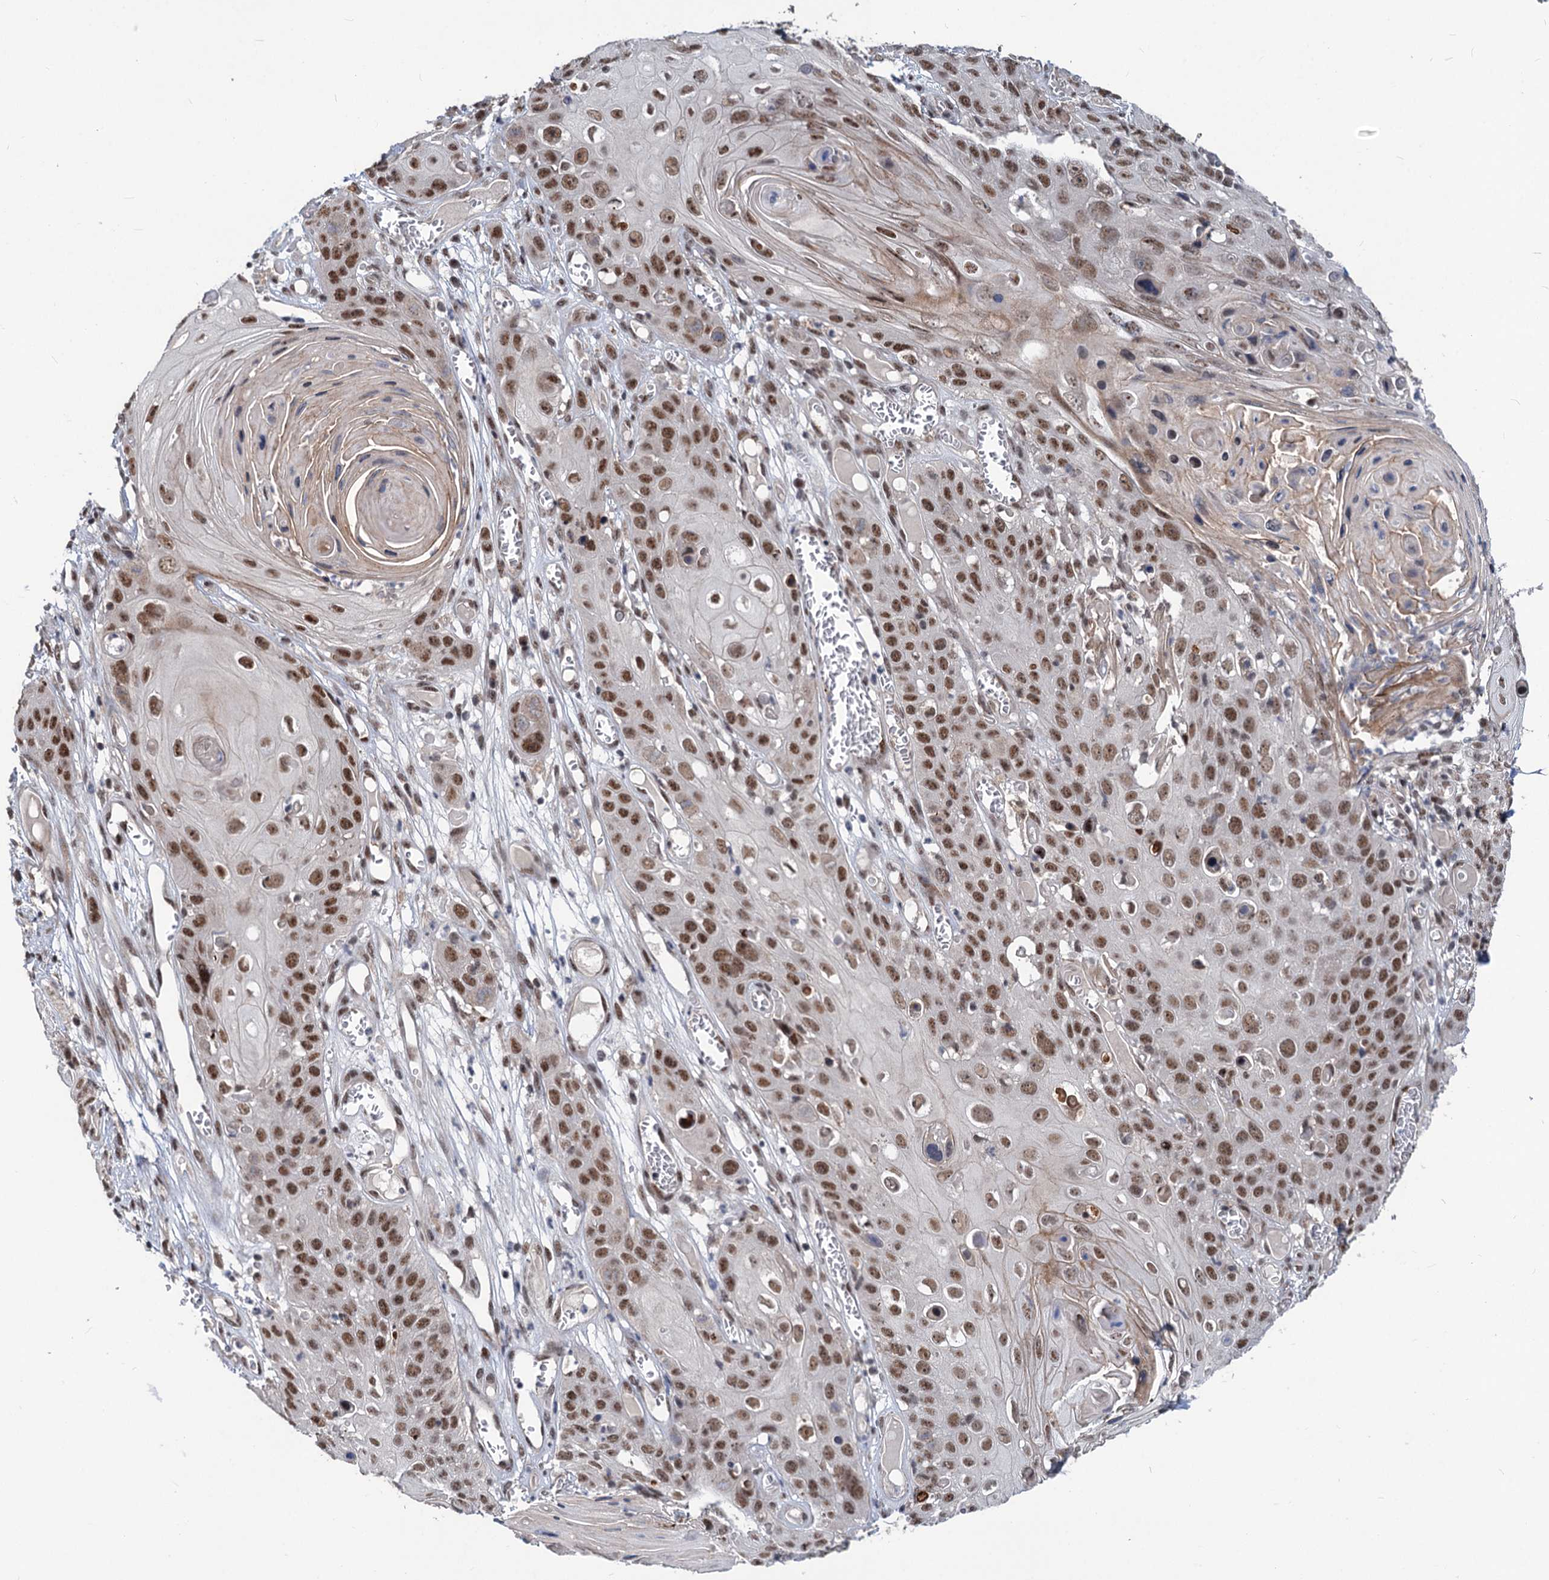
{"staining": {"intensity": "moderate", "quantity": ">75%", "location": "nuclear"}, "tissue": "skin cancer", "cell_type": "Tumor cells", "image_type": "cancer", "snomed": [{"axis": "morphology", "description": "Squamous cell carcinoma, NOS"}, {"axis": "topography", "description": "Skin"}], "caption": "A photomicrograph of human squamous cell carcinoma (skin) stained for a protein exhibits moderate nuclear brown staining in tumor cells.", "gene": "PHF8", "patient": {"sex": "male", "age": 55}}